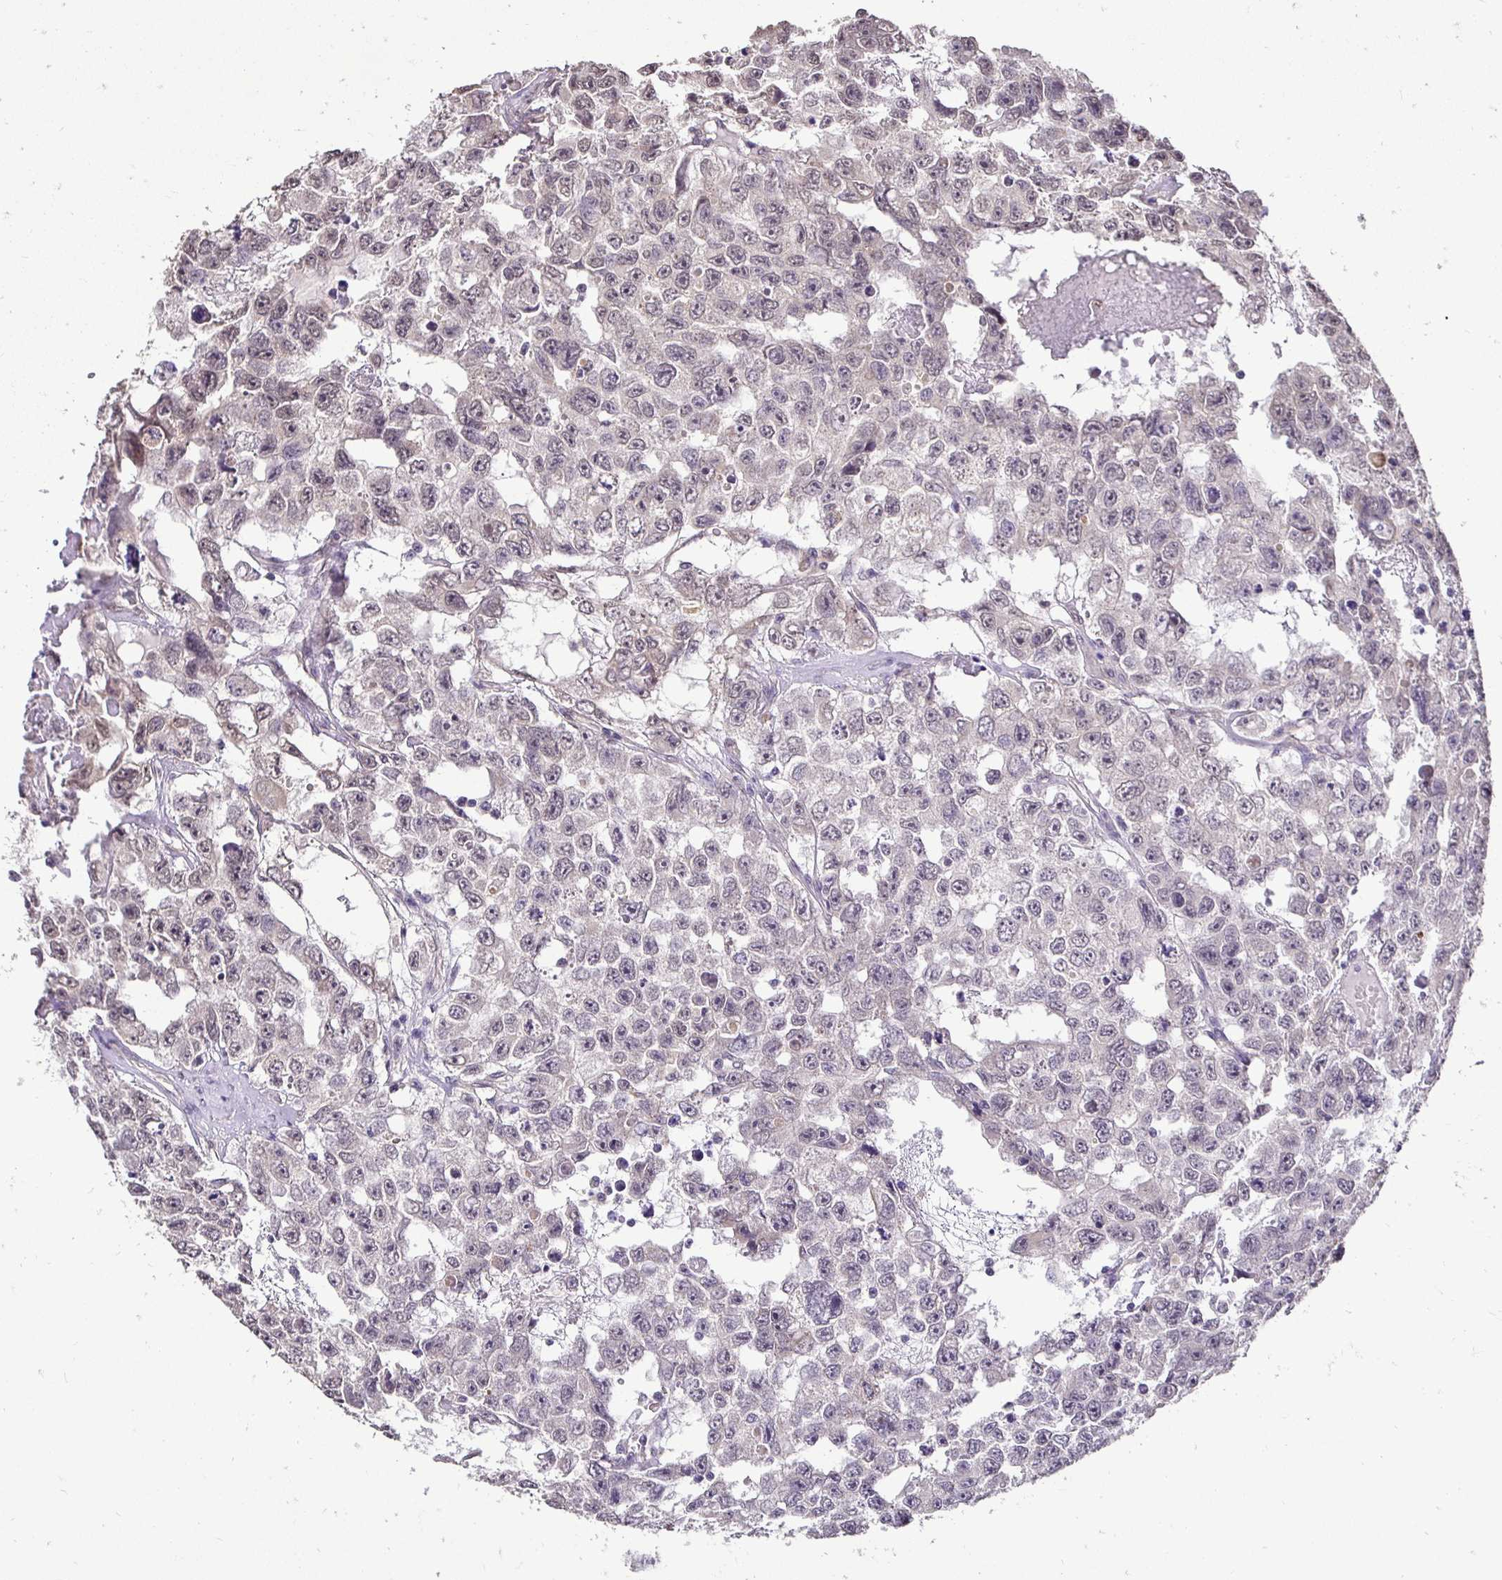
{"staining": {"intensity": "weak", "quantity": "<25%", "location": "nuclear"}, "tissue": "testis cancer", "cell_type": "Tumor cells", "image_type": "cancer", "snomed": [{"axis": "morphology", "description": "Seminoma, NOS"}, {"axis": "topography", "description": "Testis"}], "caption": "Immunohistochemistry (IHC) of human seminoma (testis) shows no expression in tumor cells.", "gene": "RHEBL1", "patient": {"sex": "male", "age": 26}}